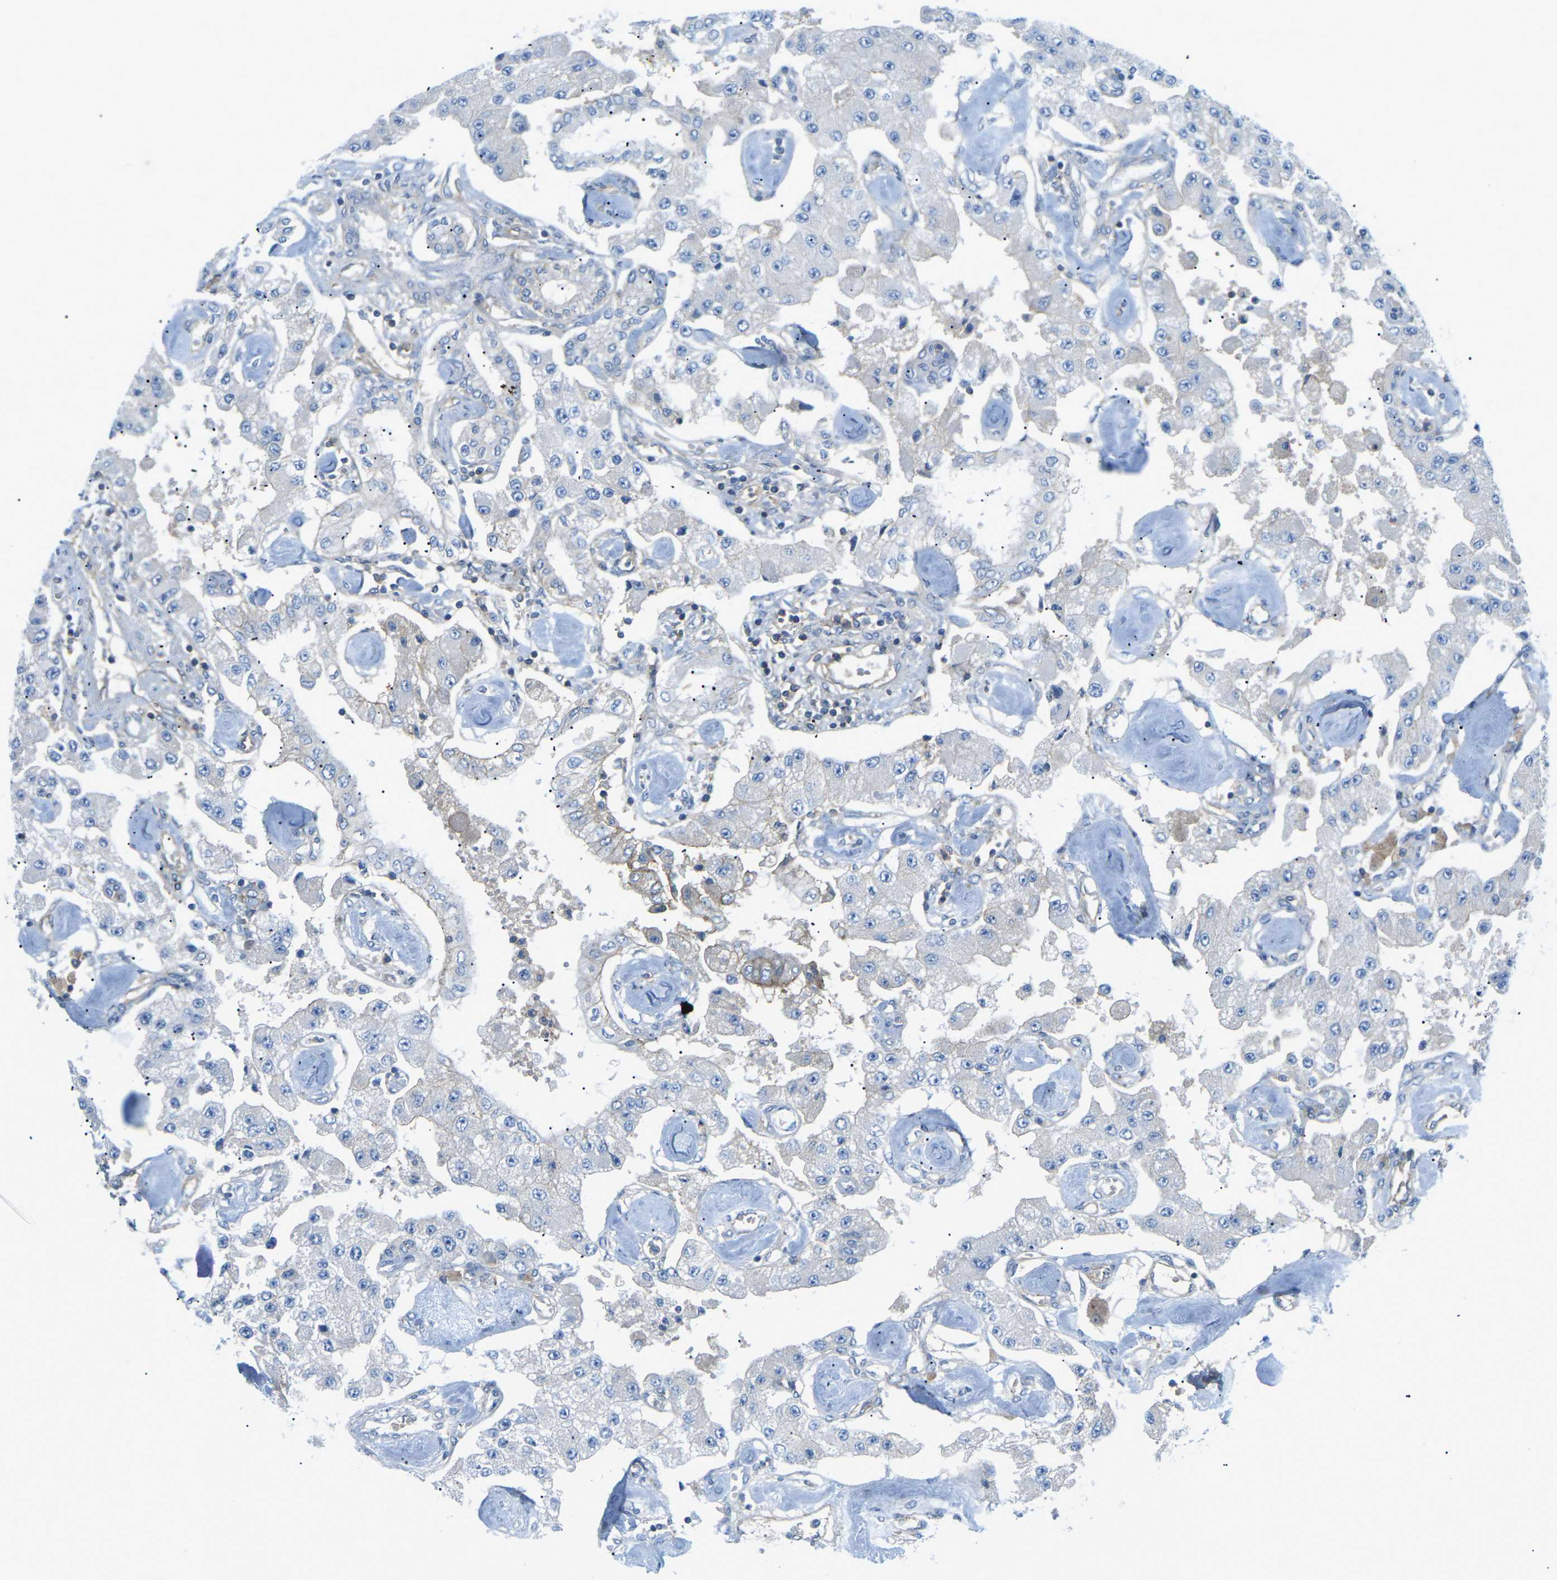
{"staining": {"intensity": "negative", "quantity": "none", "location": "none"}, "tissue": "carcinoid", "cell_type": "Tumor cells", "image_type": "cancer", "snomed": [{"axis": "morphology", "description": "Carcinoid, malignant, NOS"}, {"axis": "topography", "description": "Pancreas"}], "caption": "Malignant carcinoid stained for a protein using immunohistochemistry (IHC) reveals no expression tumor cells.", "gene": "CD47", "patient": {"sex": "male", "age": 41}}